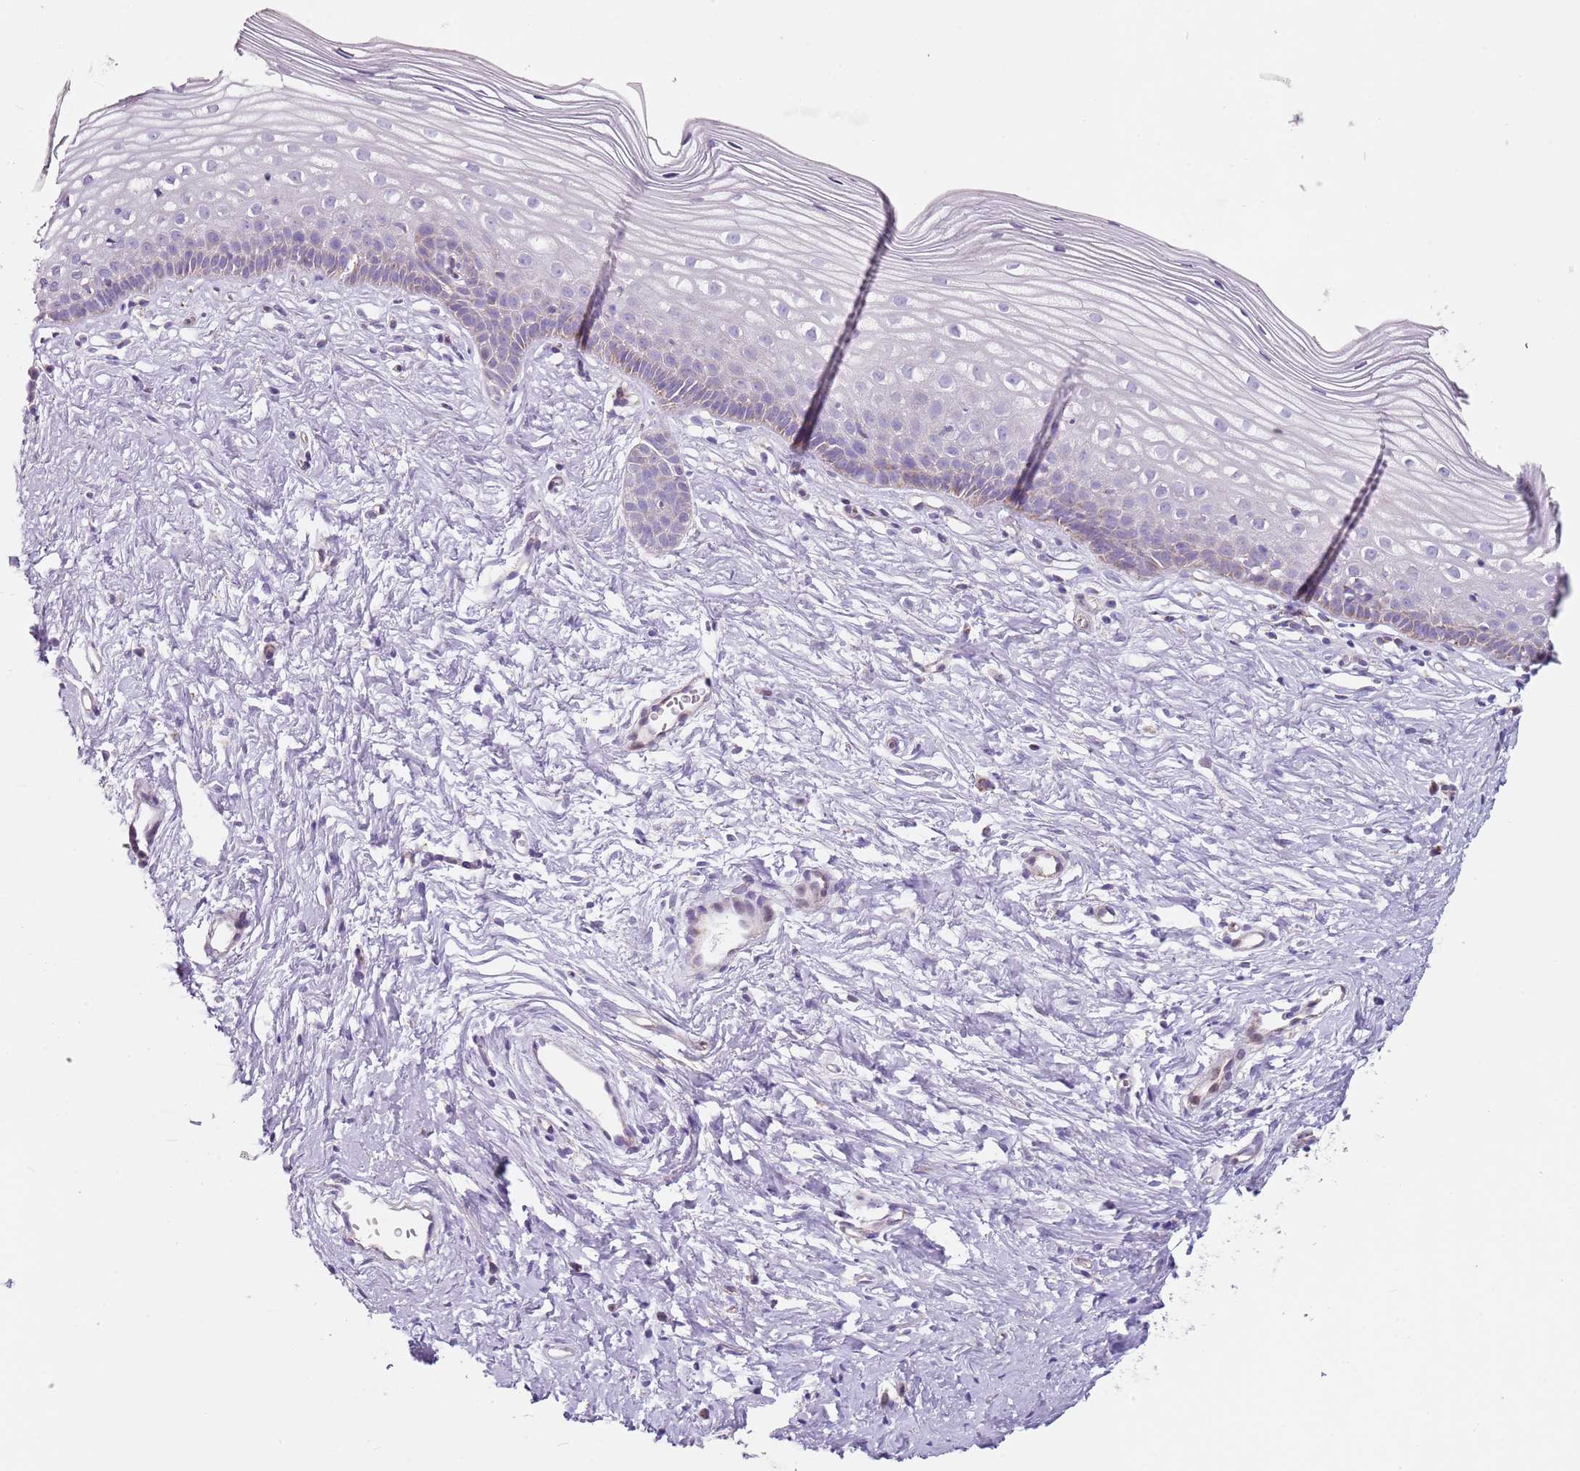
{"staining": {"intensity": "negative", "quantity": "none", "location": "none"}, "tissue": "cervix", "cell_type": "Glandular cells", "image_type": "normal", "snomed": [{"axis": "morphology", "description": "Normal tissue, NOS"}, {"axis": "topography", "description": "Cervix"}], "caption": "Immunohistochemistry of unremarkable human cervix reveals no expression in glandular cells. (Immunohistochemistry (ihc), brightfield microscopy, high magnification).", "gene": "ALS2", "patient": {"sex": "female", "age": 40}}